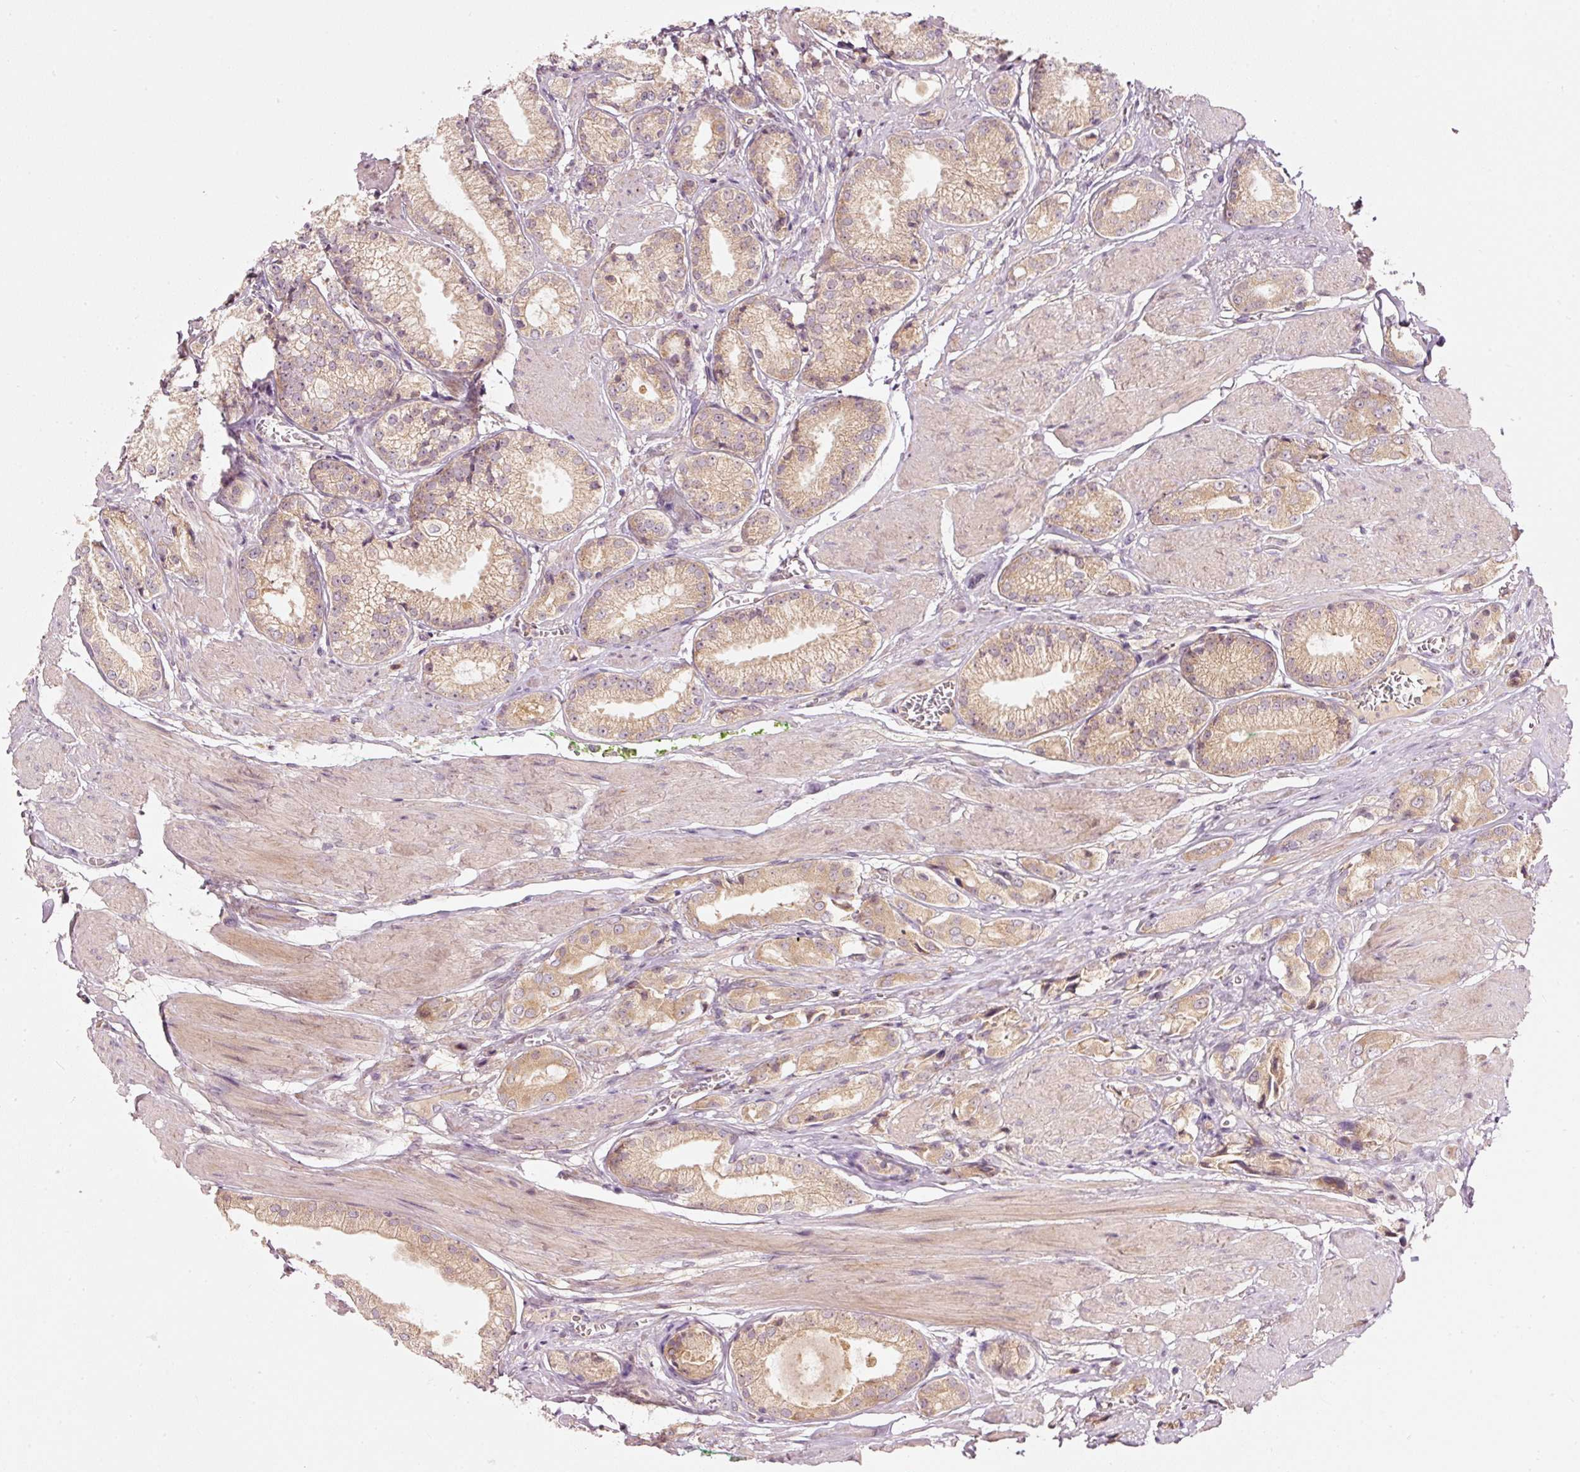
{"staining": {"intensity": "moderate", "quantity": "25%-75%", "location": "cytoplasmic/membranous"}, "tissue": "prostate cancer", "cell_type": "Tumor cells", "image_type": "cancer", "snomed": [{"axis": "morphology", "description": "Adenocarcinoma, High grade"}, {"axis": "topography", "description": "Prostate and seminal vesicle, NOS"}], "caption": "High-power microscopy captured an immunohistochemistry (IHC) image of prostate cancer (high-grade adenocarcinoma), revealing moderate cytoplasmic/membranous staining in approximately 25%-75% of tumor cells.", "gene": "MAP10", "patient": {"sex": "male", "age": 64}}